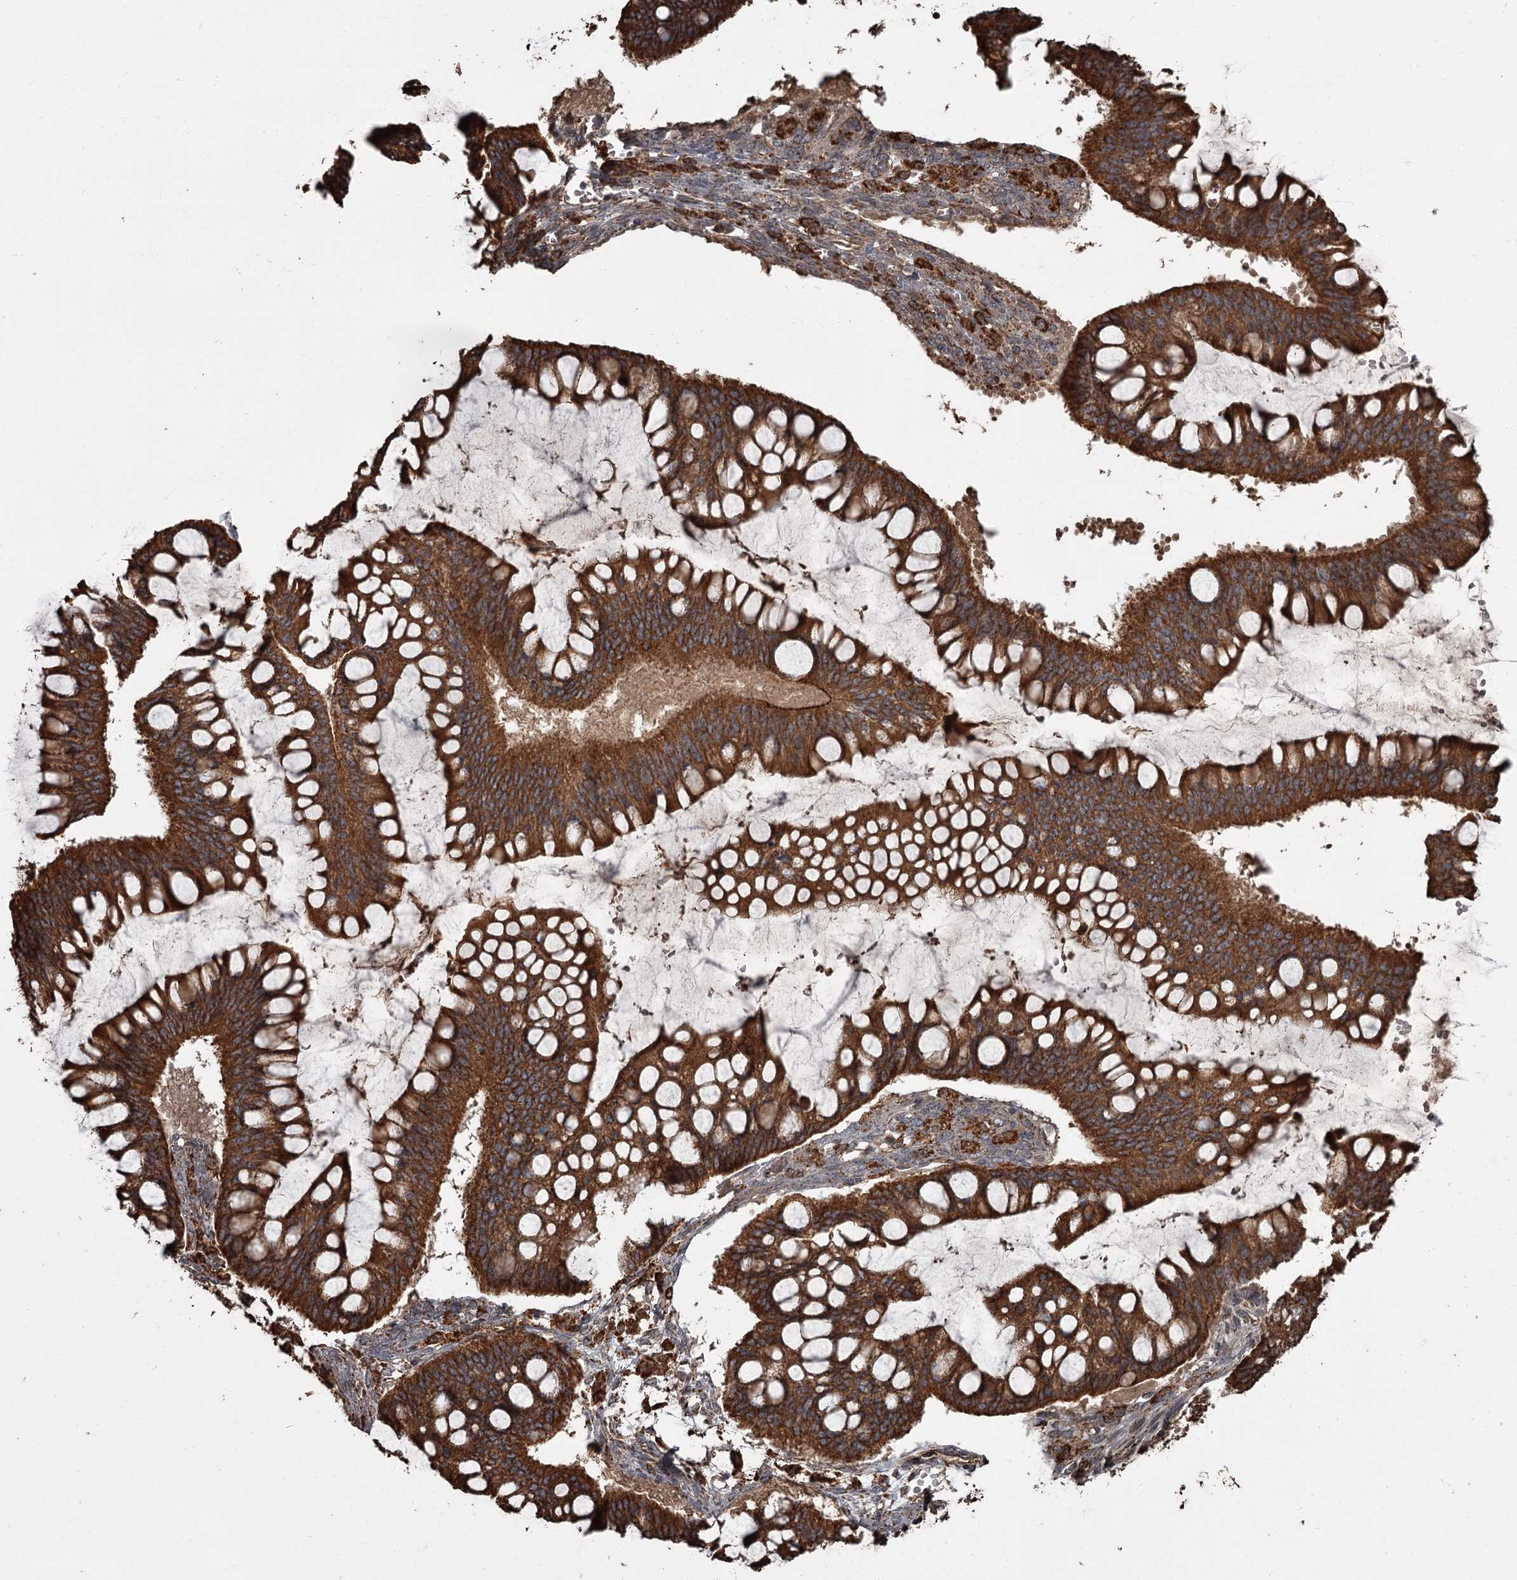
{"staining": {"intensity": "strong", "quantity": ">75%", "location": "cytoplasmic/membranous"}, "tissue": "ovarian cancer", "cell_type": "Tumor cells", "image_type": "cancer", "snomed": [{"axis": "morphology", "description": "Cystadenocarcinoma, mucinous, NOS"}, {"axis": "topography", "description": "Ovary"}], "caption": "About >75% of tumor cells in ovarian mucinous cystadenocarcinoma exhibit strong cytoplasmic/membranous protein staining as visualized by brown immunohistochemical staining.", "gene": "THAP9", "patient": {"sex": "female", "age": 73}}